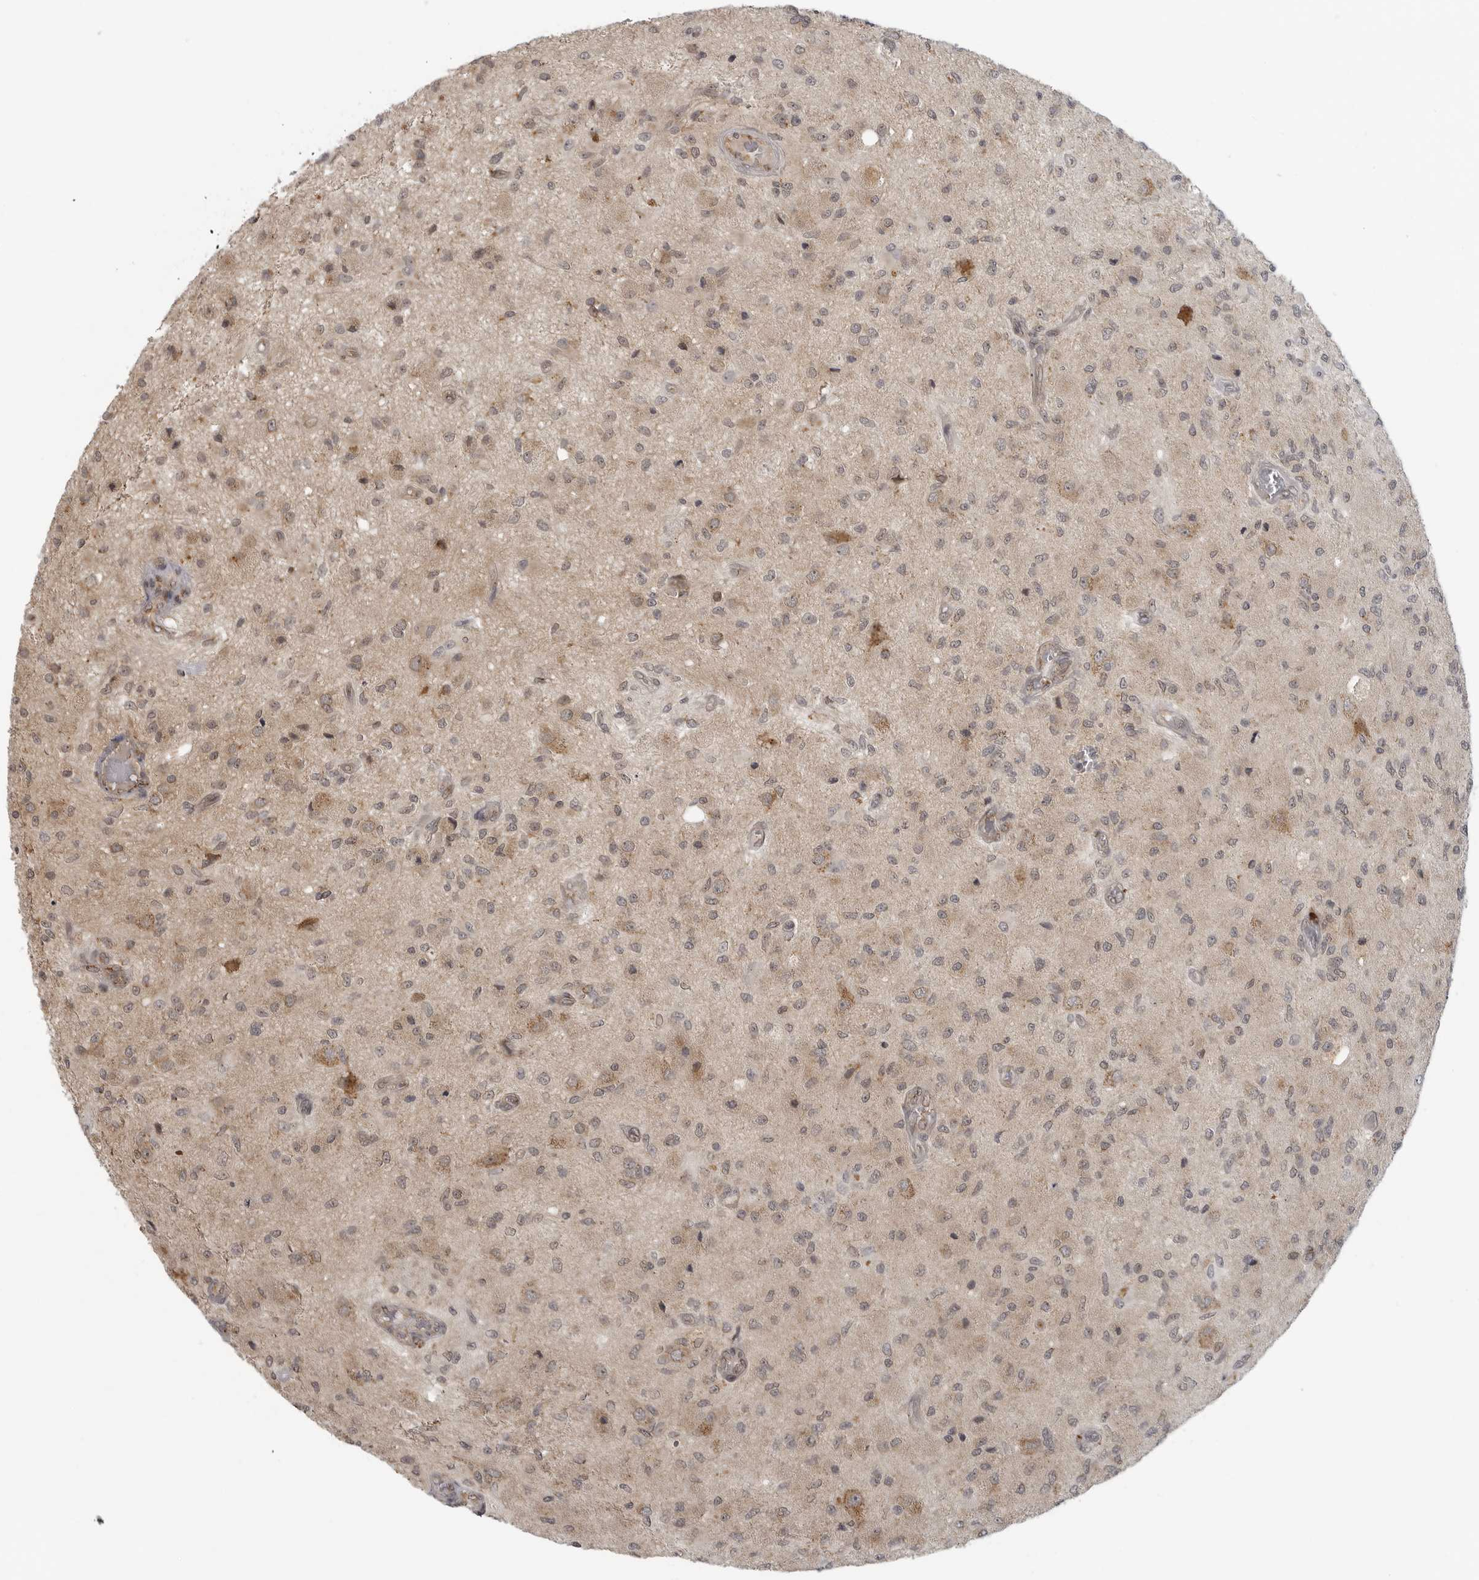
{"staining": {"intensity": "moderate", "quantity": "<25%", "location": "cytoplasmic/membranous"}, "tissue": "glioma", "cell_type": "Tumor cells", "image_type": "cancer", "snomed": [{"axis": "morphology", "description": "Normal tissue, NOS"}, {"axis": "morphology", "description": "Glioma, malignant, High grade"}, {"axis": "topography", "description": "Cerebral cortex"}], "caption": "A histopathology image of glioma stained for a protein exhibits moderate cytoplasmic/membranous brown staining in tumor cells.", "gene": "COPA", "patient": {"sex": "male", "age": 77}}